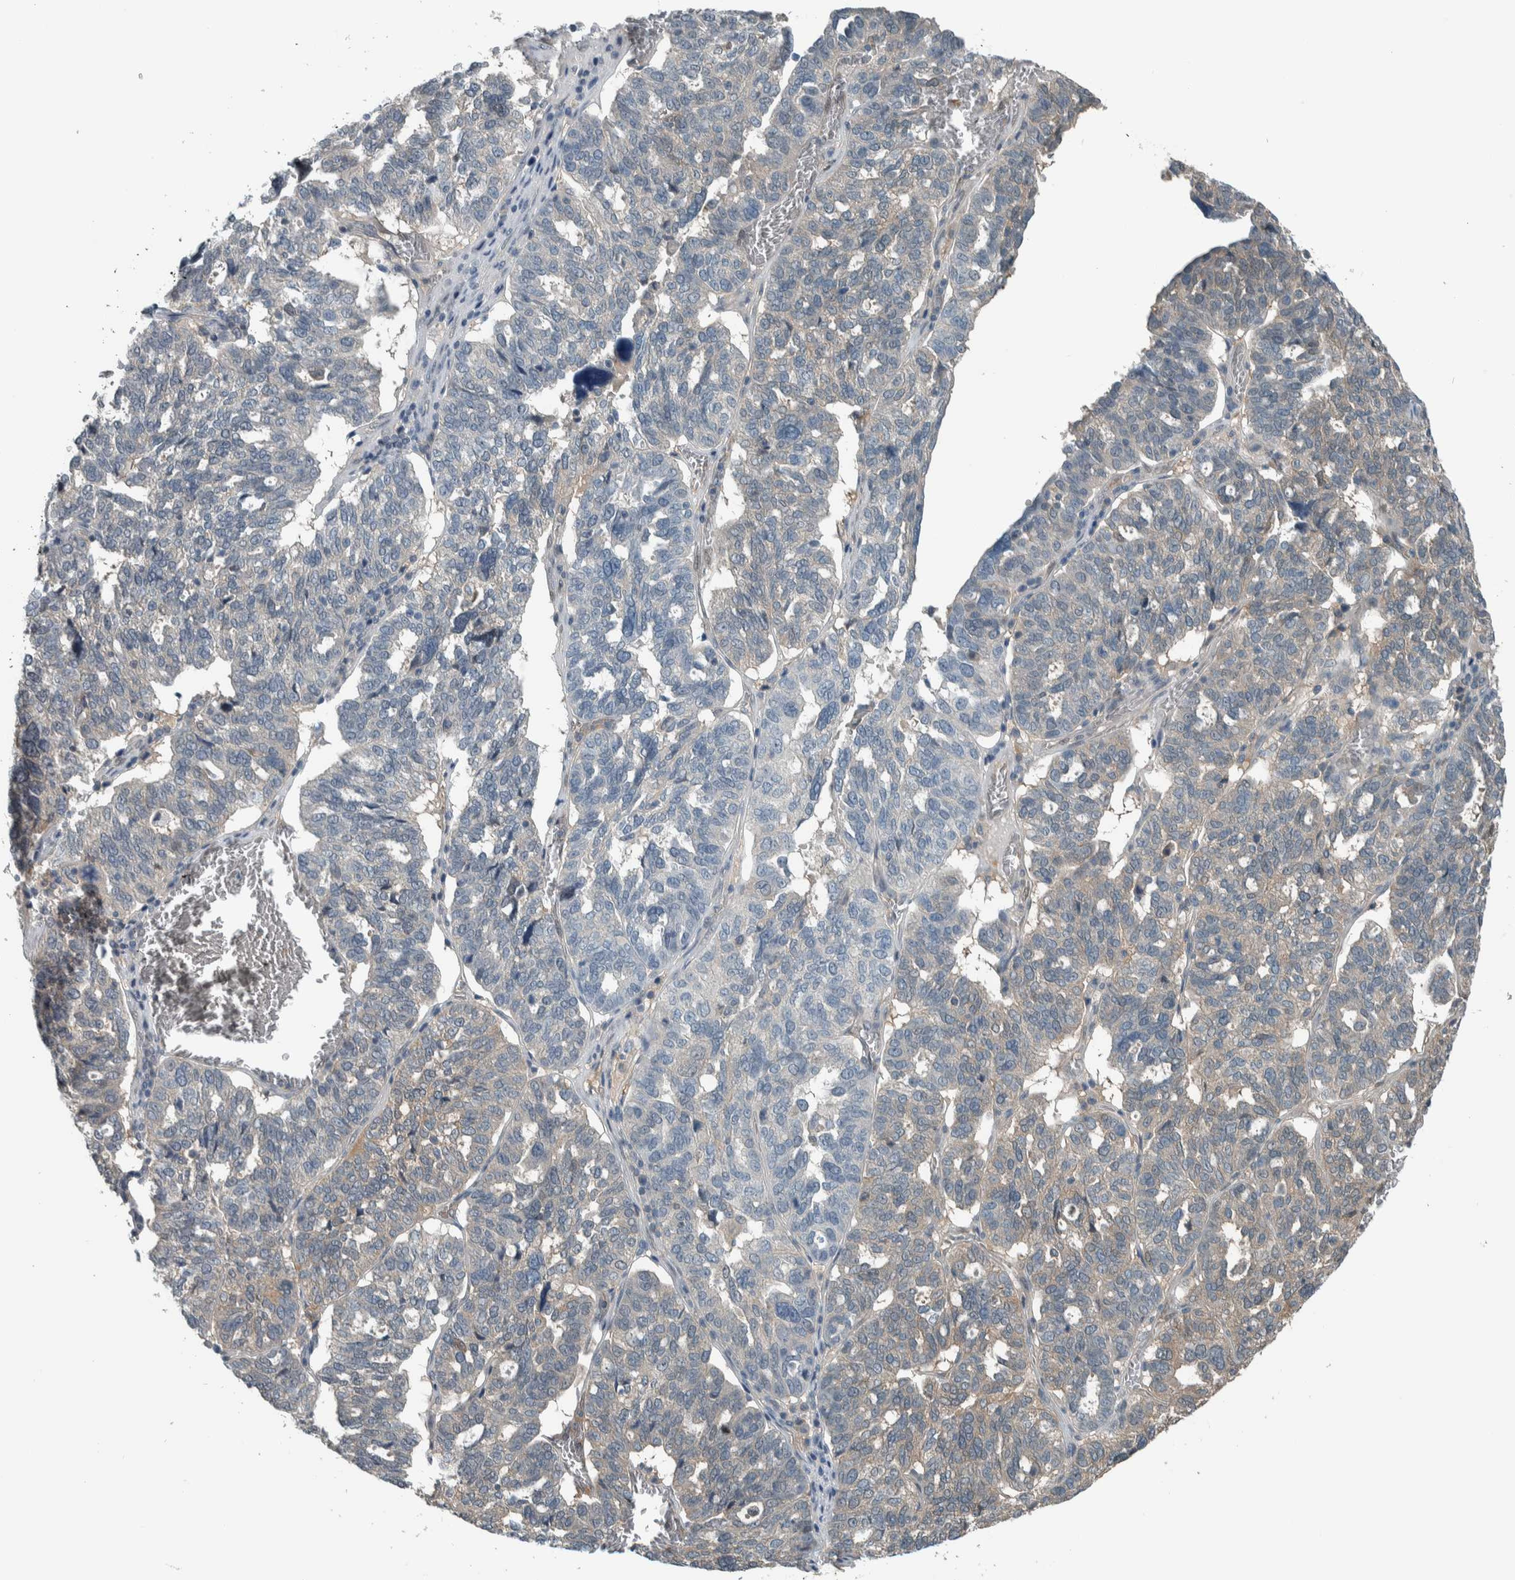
{"staining": {"intensity": "weak", "quantity": "<25%", "location": "cytoplasmic/membranous"}, "tissue": "ovarian cancer", "cell_type": "Tumor cells", "image_type": "cancer", "snomed": [{"axis": "morphology", "description": "Cystadenocarcinoma, serous, NOS"}, {"axis": "topography", "description": "Ovary"}], "caption": "Human ovarian serous cystadenocarcinoma stained for a protein using IHC exhibits no expression in tumor cells.", "gene": "ALAD", "patient": {"sex": "female", "age": 59}}